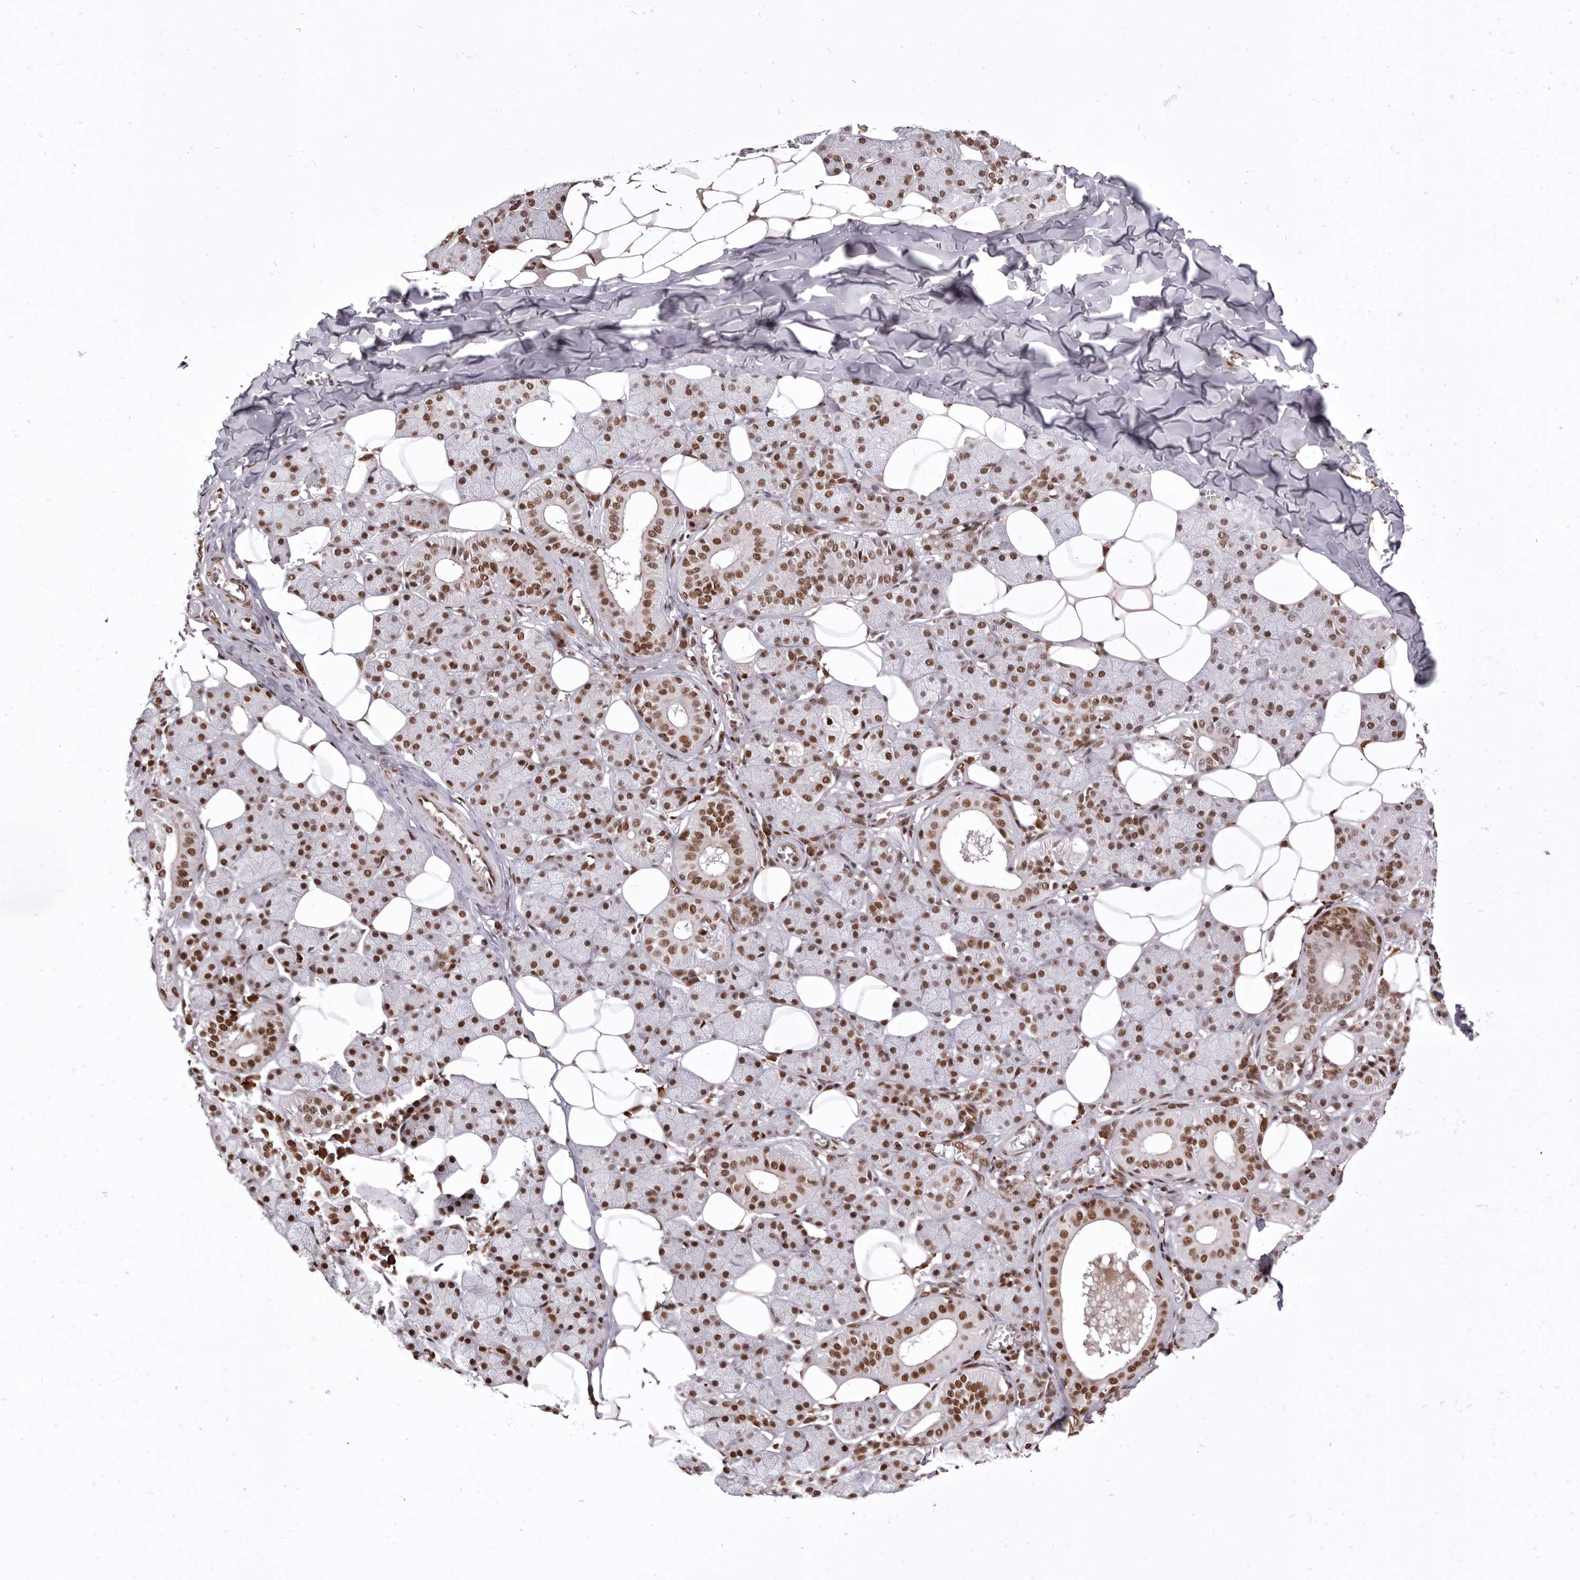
{"staining": {"intensity": "strong", "quantity": ">75%", "location": "nuclear"}, "tissue": "salivary gland", "cell_type": "Glandular cells", "image_type": "normal", "snomed": [{"axis": "morphology", "description": "Normal tissue, NOS"}, {"axis": "topography", "description": "Salivary gland"}], "caption": "Unremarkable salivary gland exhibits strong nuclear staining in approximately >75% of glandular cells, visualized by immunohistochemistry. The staining was performed using DAB to visualize the protein expression in brown, while the nuclei were stained in blue with hematoxylin (Magnification: 20x).", "gene": "CHTOP", "patient": {"sex": "female", "age": 33}}